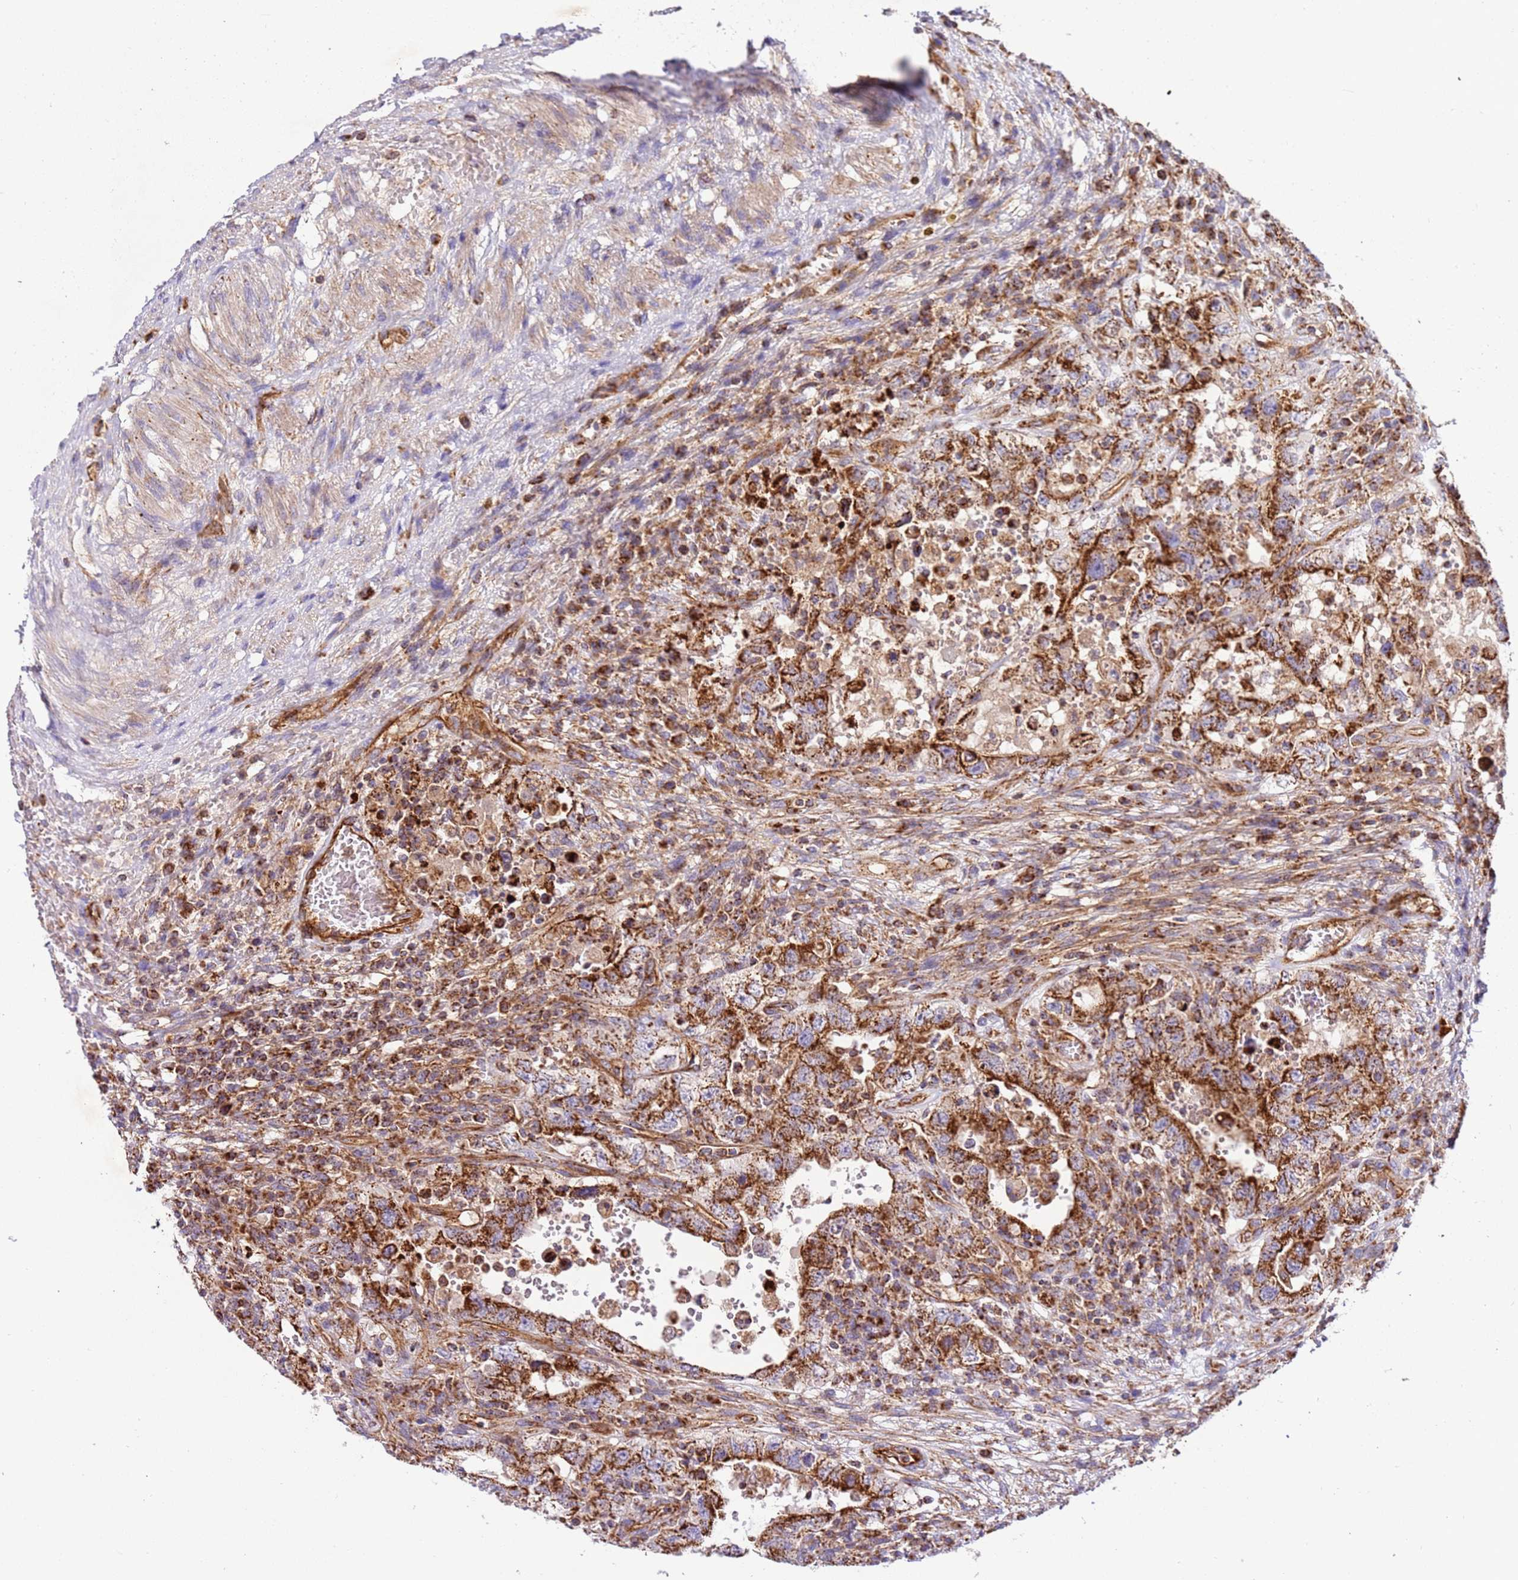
{"staining": {"intensity": "moderate", "quantity": ">75%", "location": "cytoplasmic/membranous"}, "tissue": "testis cancer", "cell_type": "Tumor cells", "image_type": "cancer", "snomed": [{"axis": "morphology", "description": "Carcinoma, Embryonal, NOS"}, {"axis": "topography", "description": "Testis"}], "caption": "IHC (DAB) staining of embryonal carcinoma (testis) displays moderate cytoplasmic/membranous protein staining in approximately >75% of tumor cells.", "gene": "MRPL20", "patient": {"sex": "male", "age": 26}}